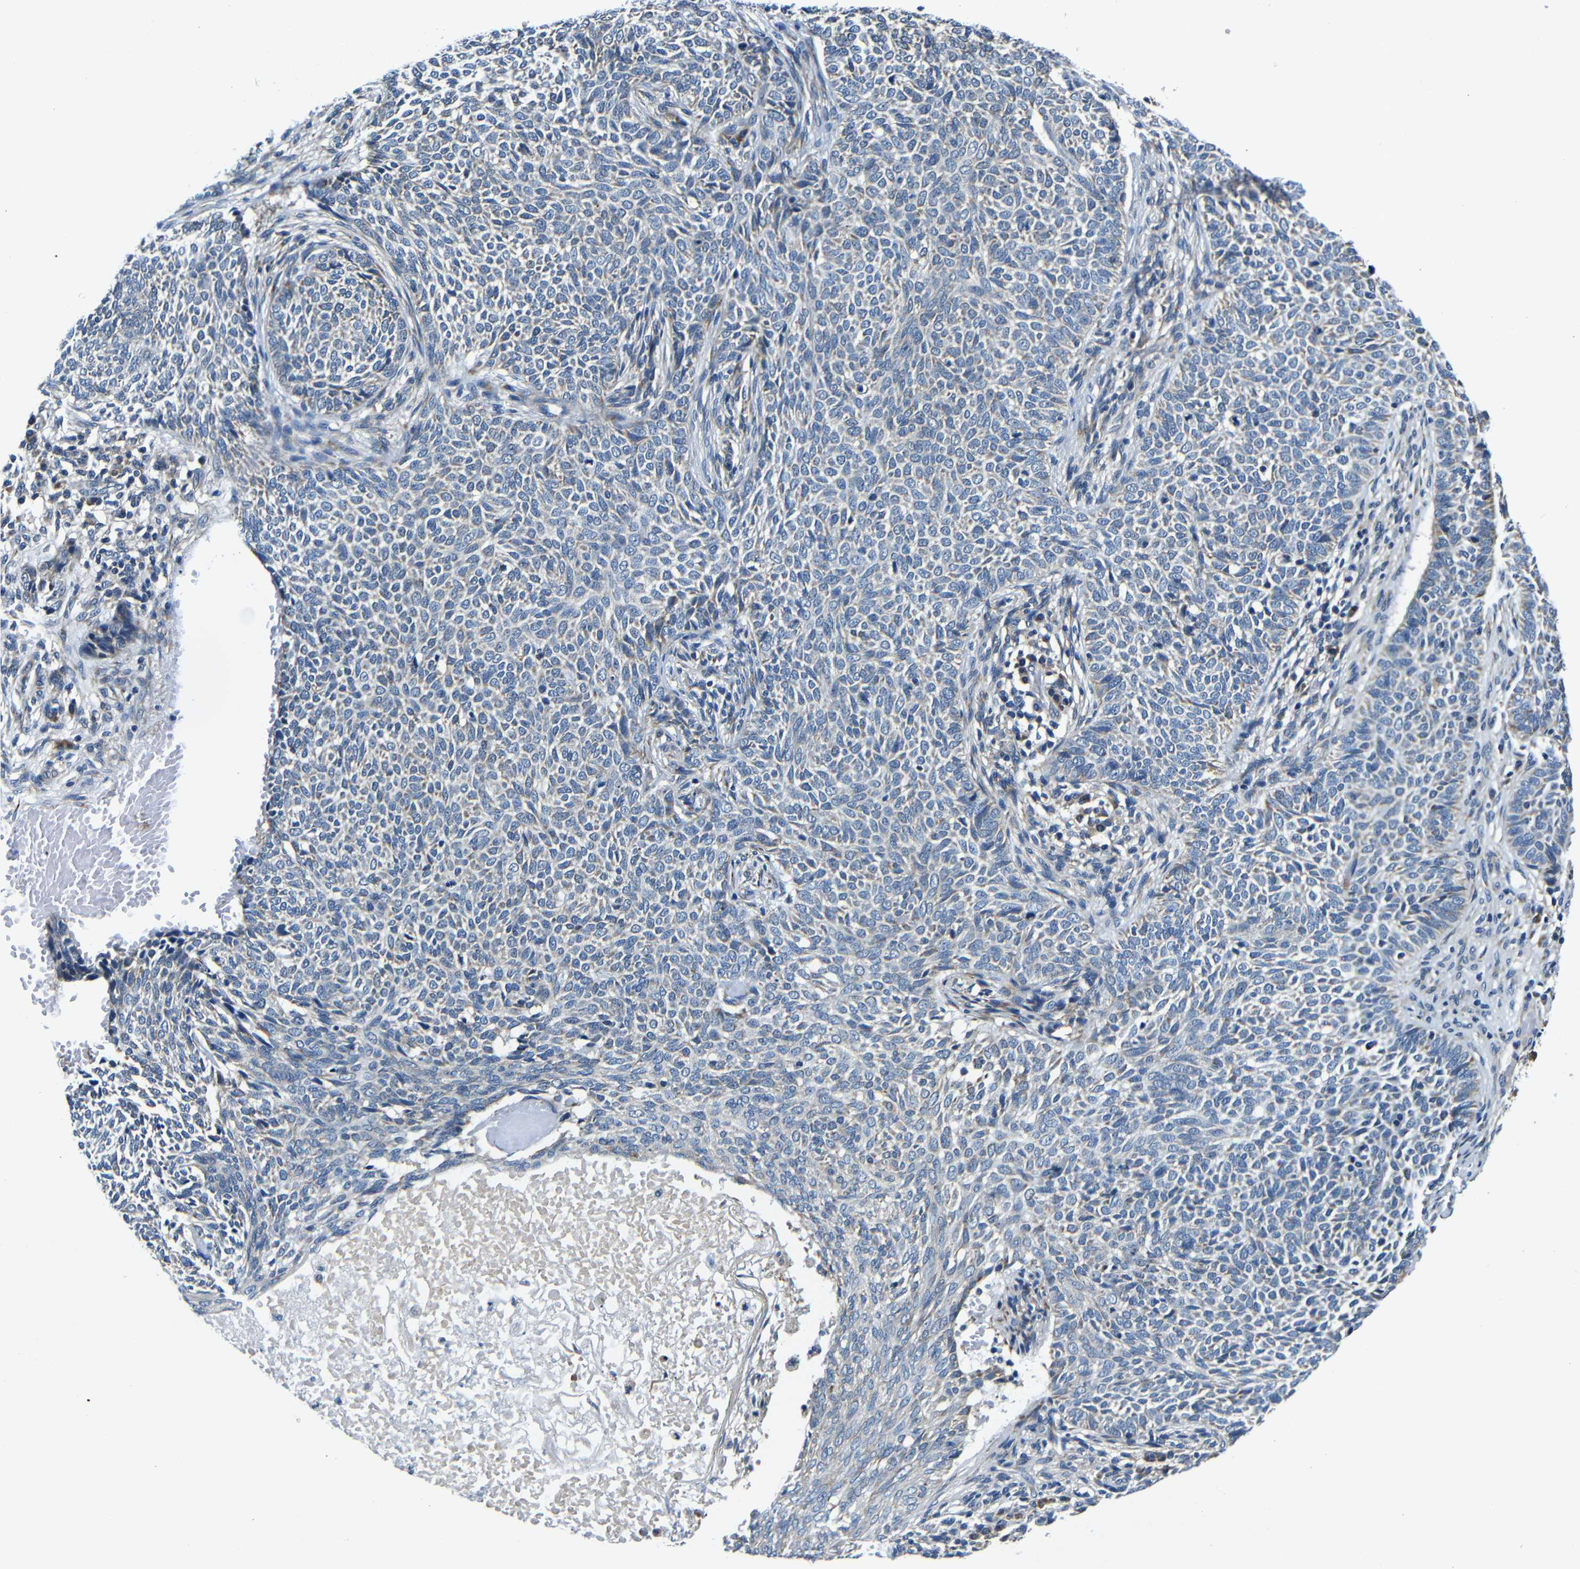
{"staining": {"intensity": "weak", "quantity": "<25%", "location": "cytoplasmic/membranous"}, "tissue": "skin cancer", "cell_type": "Tumor cells", "image_type": "cancer", "snomed": [{"axis": "morphology", "description": "Basal cell carcinoma"}, {"axis": "topography", "description": "Skin"}], "caption": "A histopathology image of human basal cell carcinoma (skin) is negative for staining in tumor cells.", "gene": "FKBP14", "patient": {"sex": "male", "age": 87}}